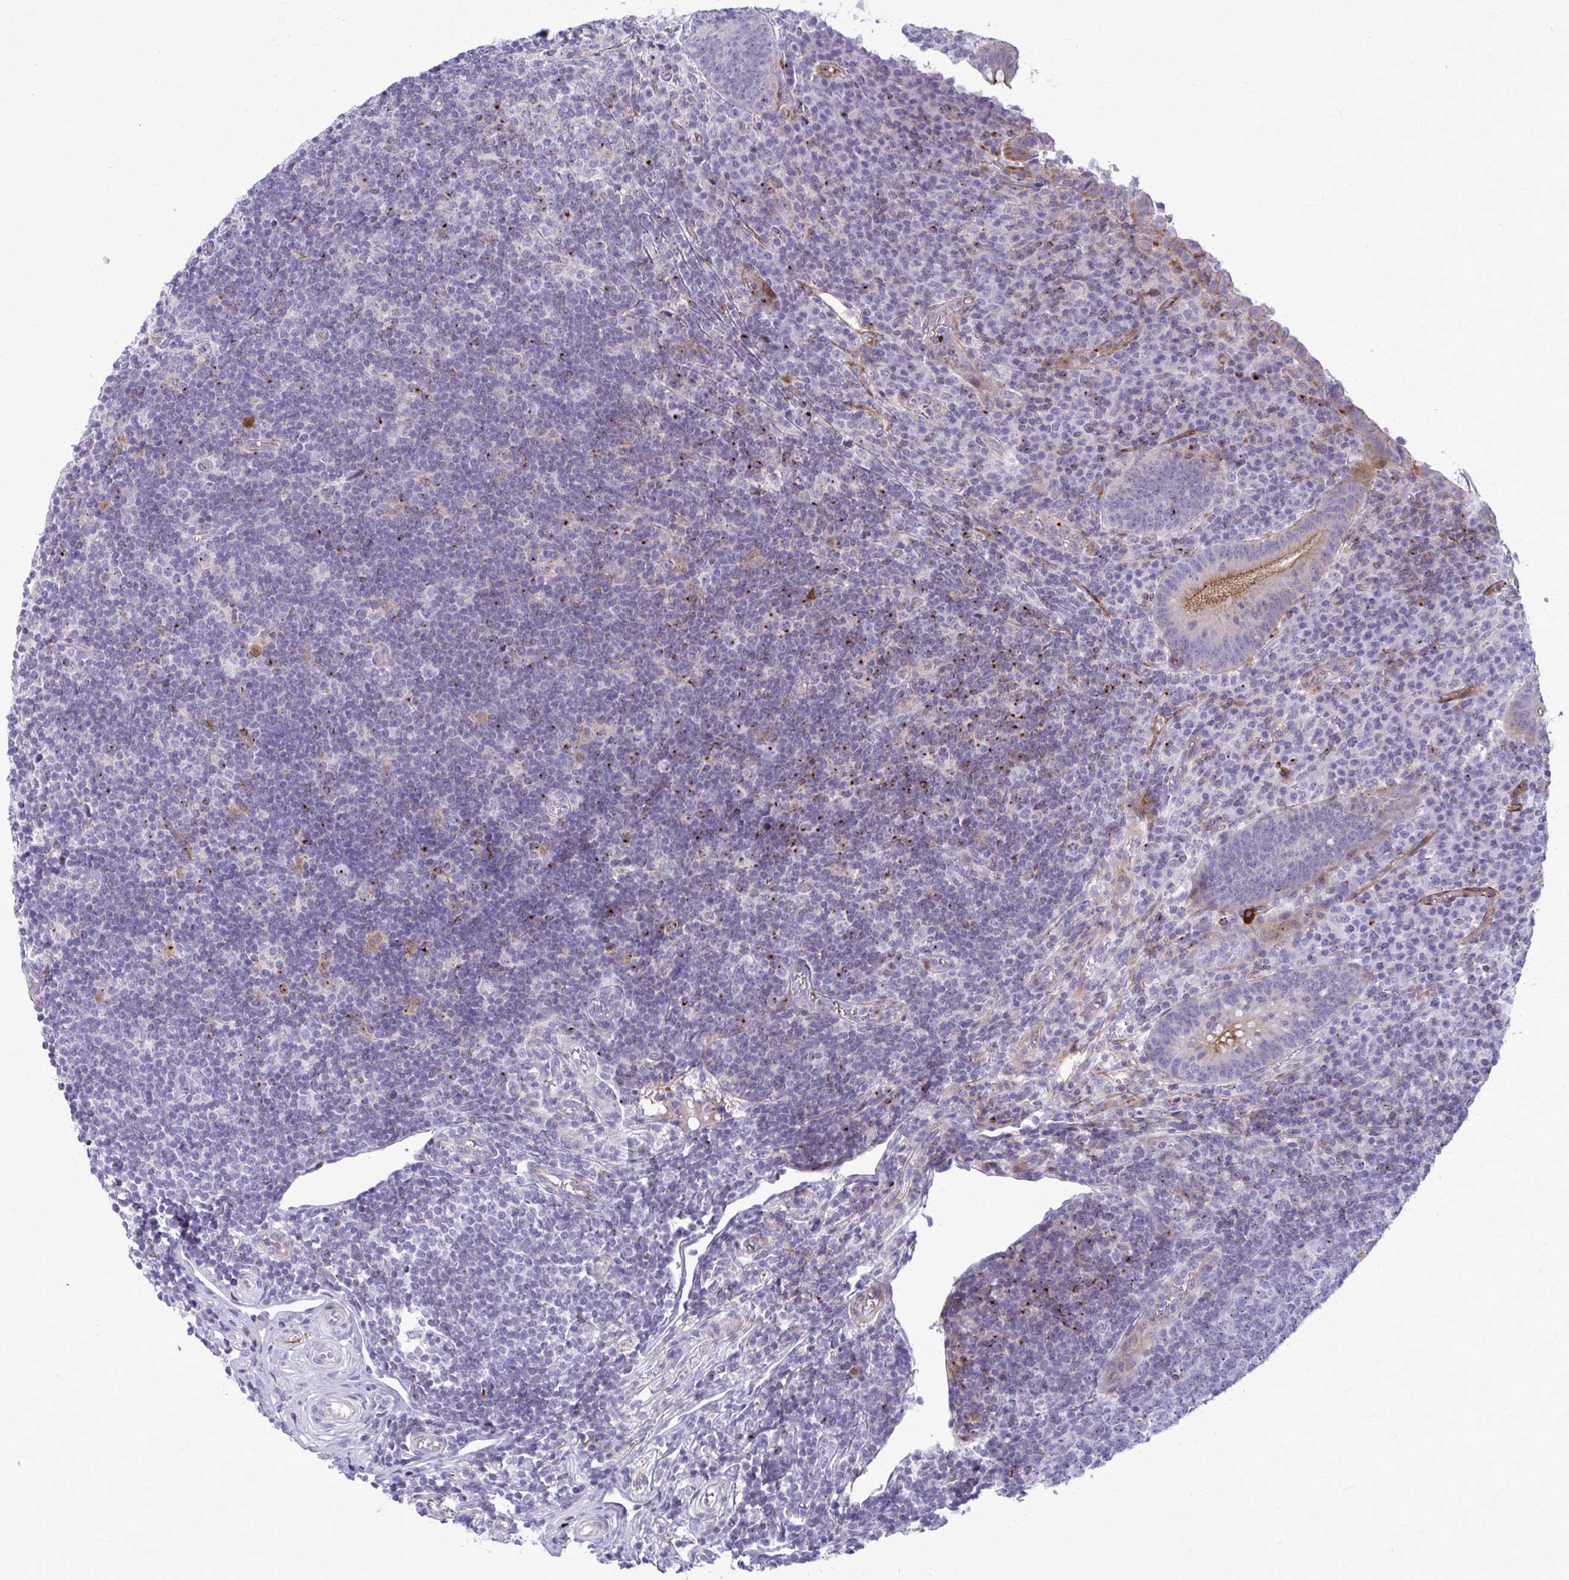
{"staining": {"intensity": "moderate", "quantity": "25%-75%", "location": "cytoplasmic/membranous"}, "tissue": "appendix", "cell_type": "Glandular cells", "image_type": "normal", "snomed": [{"axis": "morphology", "description": "Normal tissue, NOS"}, {"axis": "topography", "description": "Appendix"}], "caption": "DAB (3,3'-diaminobenzidine) immunohistochemical staining of unremarkable human appendix exhibits moderate cytoplasmic/membranous protein staining in about 25%-75% of glandular cells.", "gene": "PEDS1", "patient": {"sex": "male", "age": 18}}